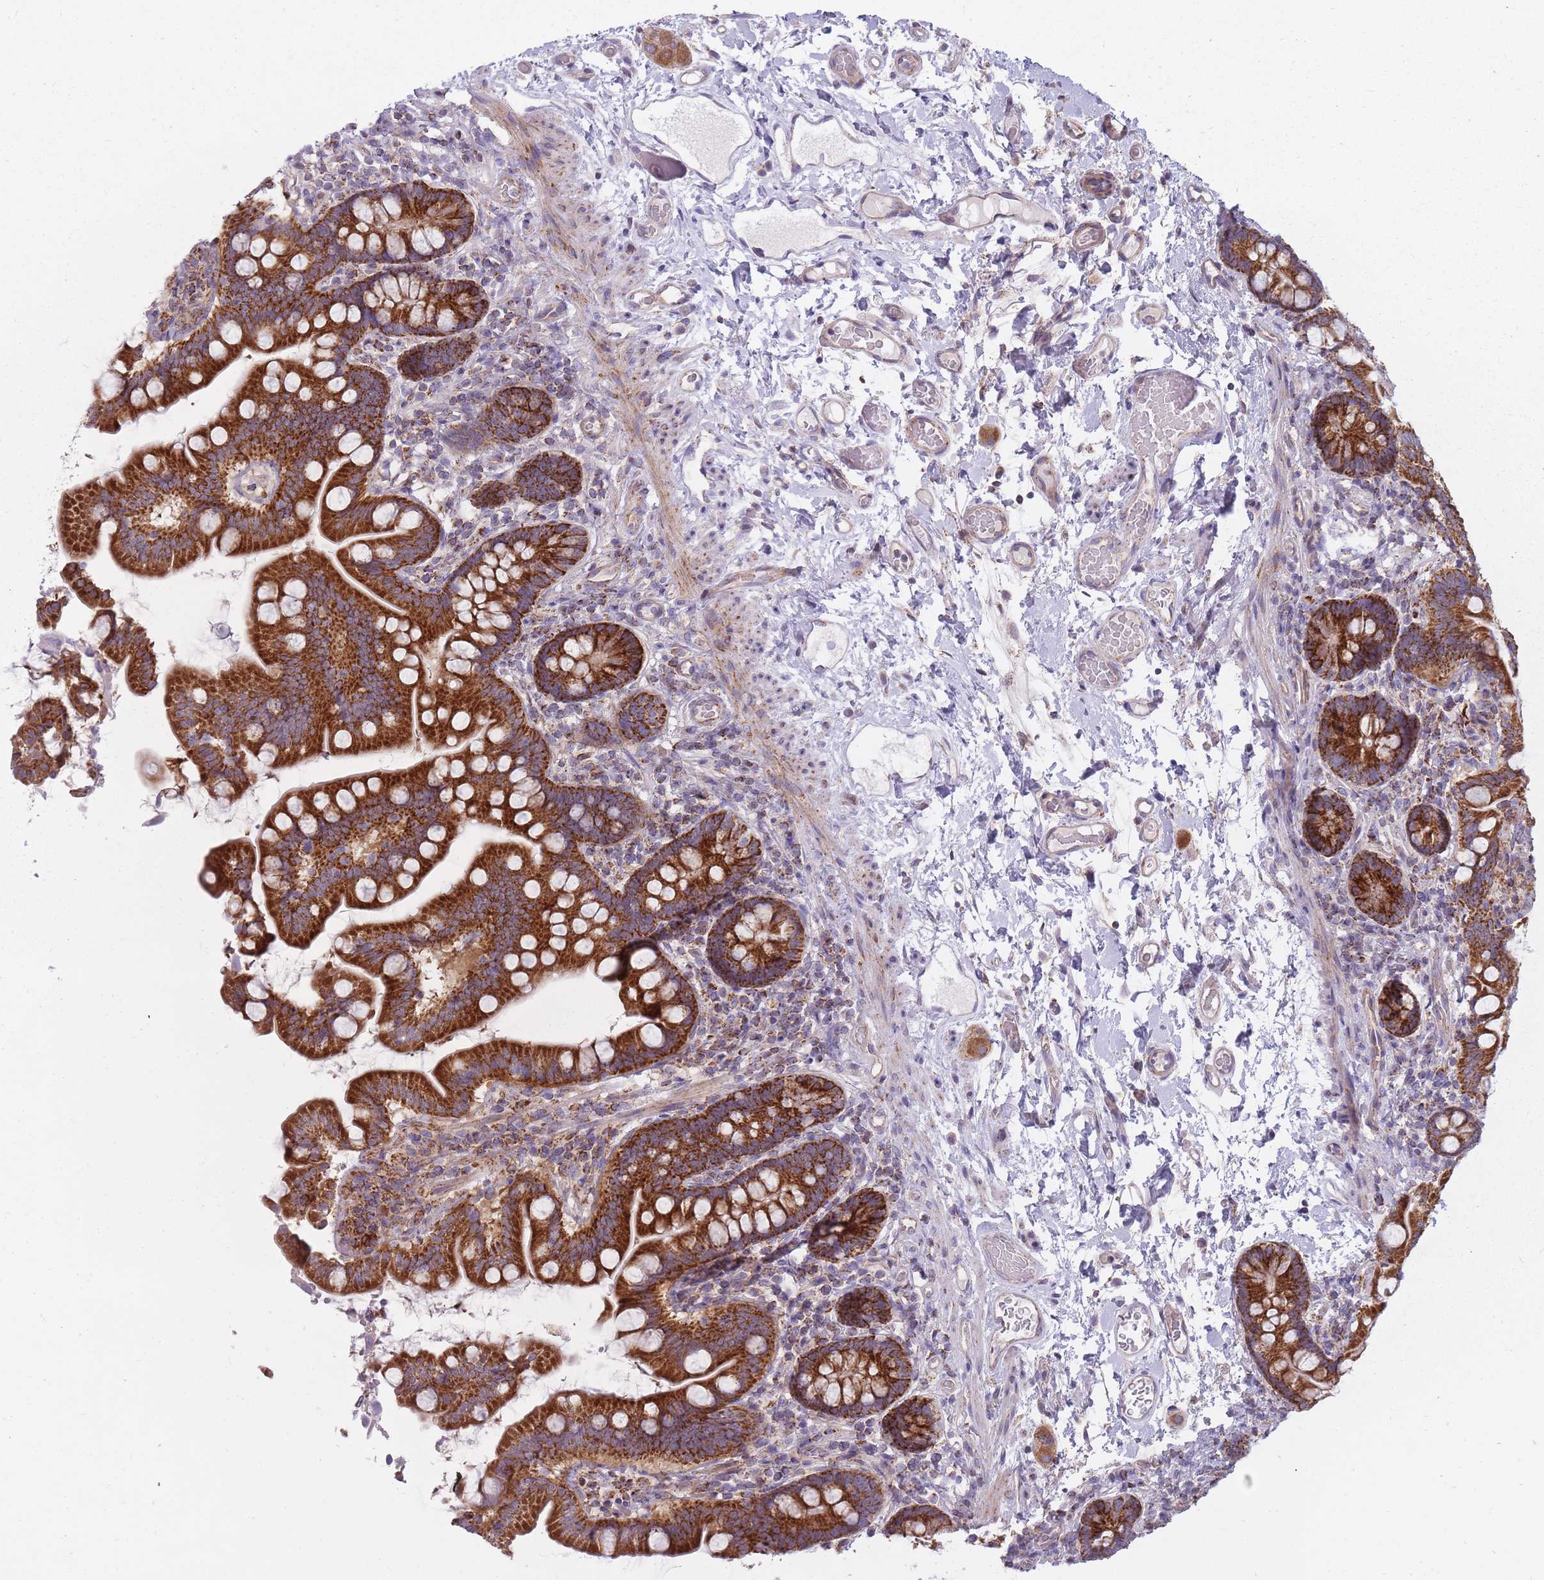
{"staining": {"intensity": "strong", "quantity": ">75%", "location": "cytoplasmic/membranous"}, "tissue": "small intestine", "cell_type": "Glandular cells", "image_type": "normal", "snomed": [{"axis": "morphology", "description": "Normal tissue, NOS"}, {"axis": "topography", "description": "Small intestine"}], "caption": "Protein staining of unremarkable small intestine demonstrates strong cytoplasmic/membranous positivity in approximately >75% of glandular cells.", "gene": "ALKBH4", "patient": {"sex": "female", "age": 64}}